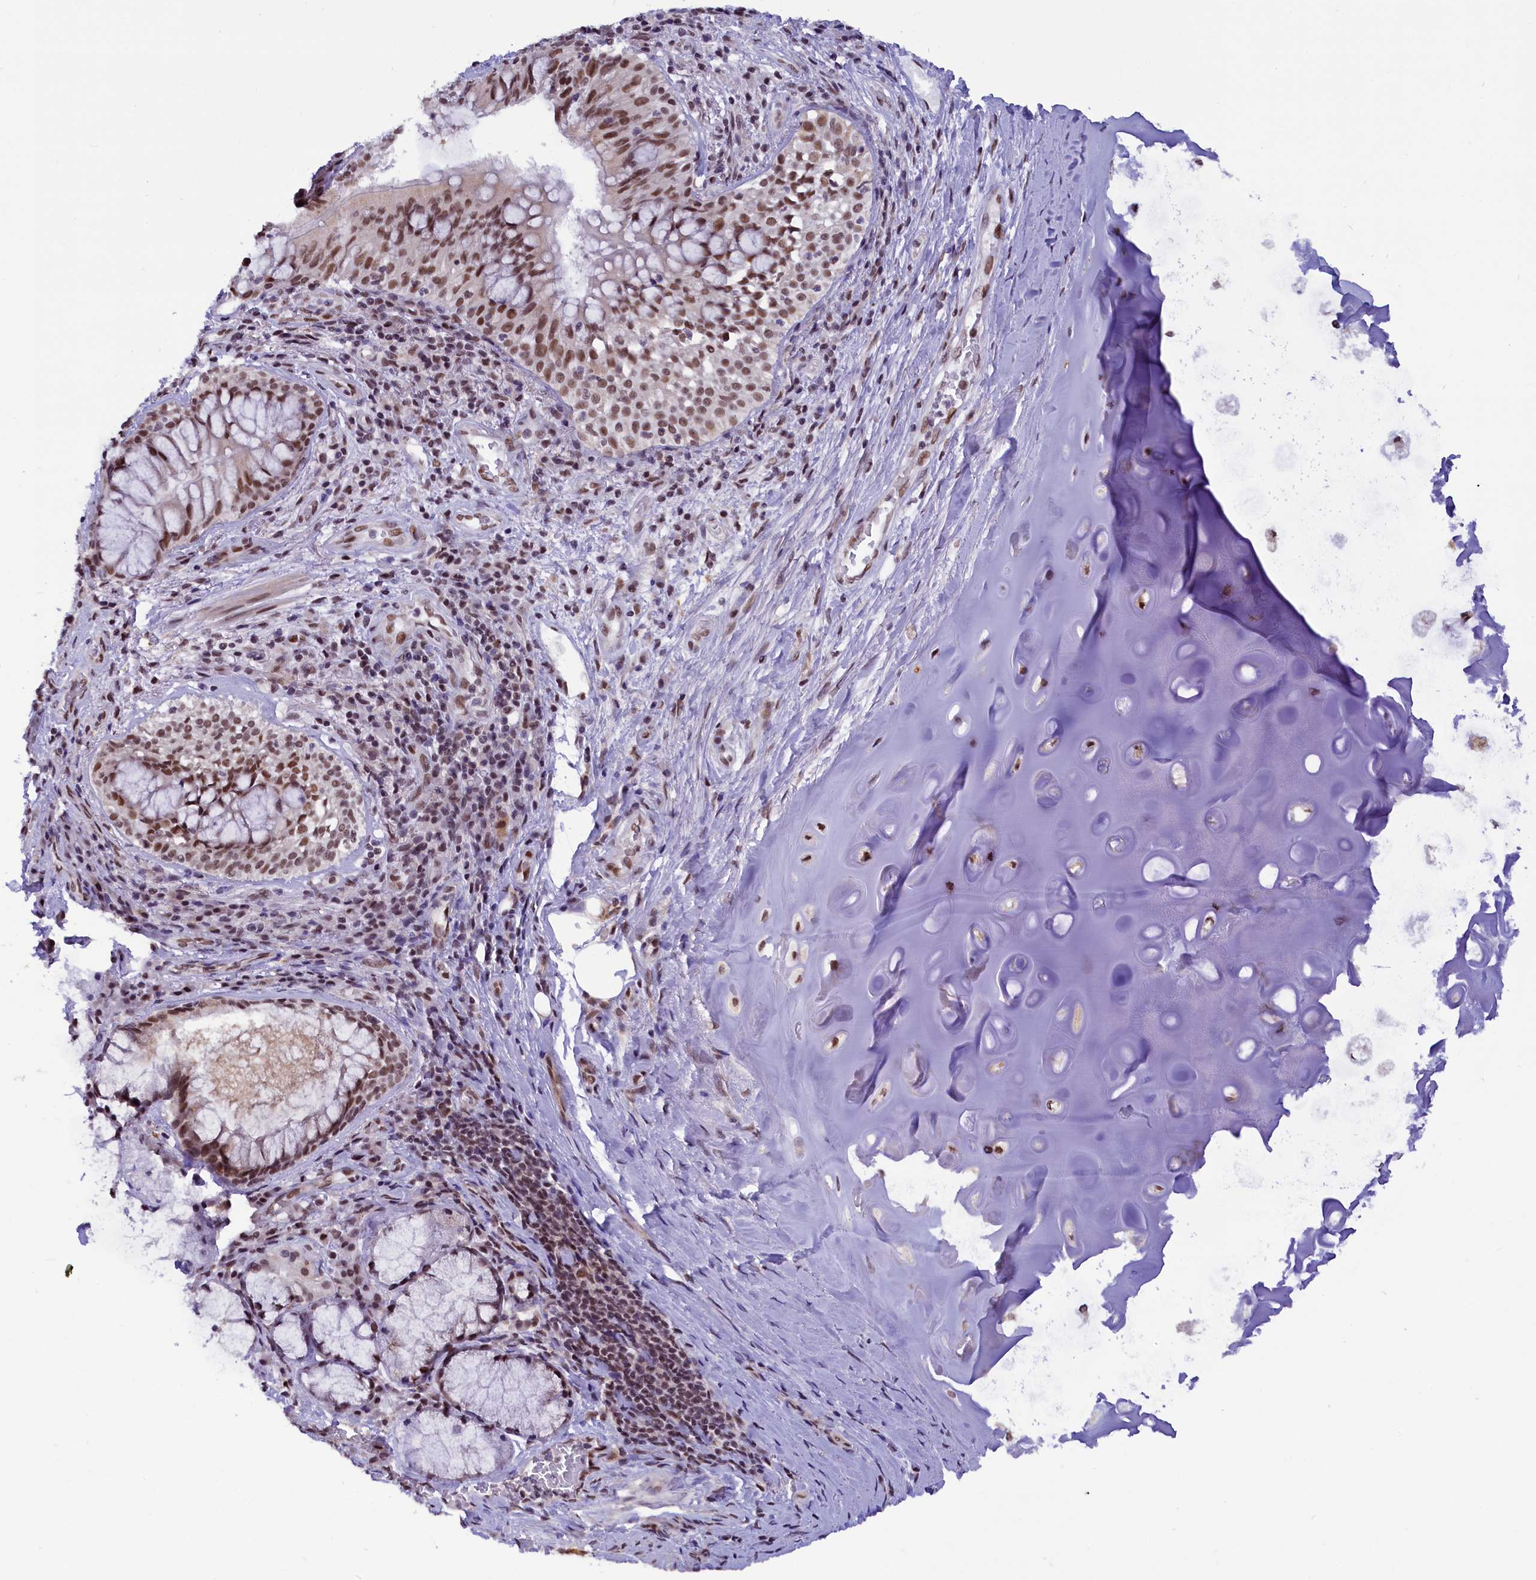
{"staining": {"intensity": "moderate", "quantity": ">75%", "location": "cytoplasmic/membranous"}, "tissue": "adipose tissue", "cell_type": "Adipocytes", "image_type": "normal", "snomed": [{"axis": "morphology", "description": "Normal tissue, NOS"}, {"axis": "morphology", "description": "Squamous cell carcinoma, NOS"}, {"axis": "topography", "description": "Bronchus"}, {"axis": "topography", "description": "Lung"}], "caption": "Adipose tissue stained for a protein exhibits moderate cytoplasmic/membranous positivity in adipocytes. The protein of interest is shown in brown color, while the nuclei are stained blue.", "gene": "CDYL2", "patient": {"sex": "male", "age": 64}}